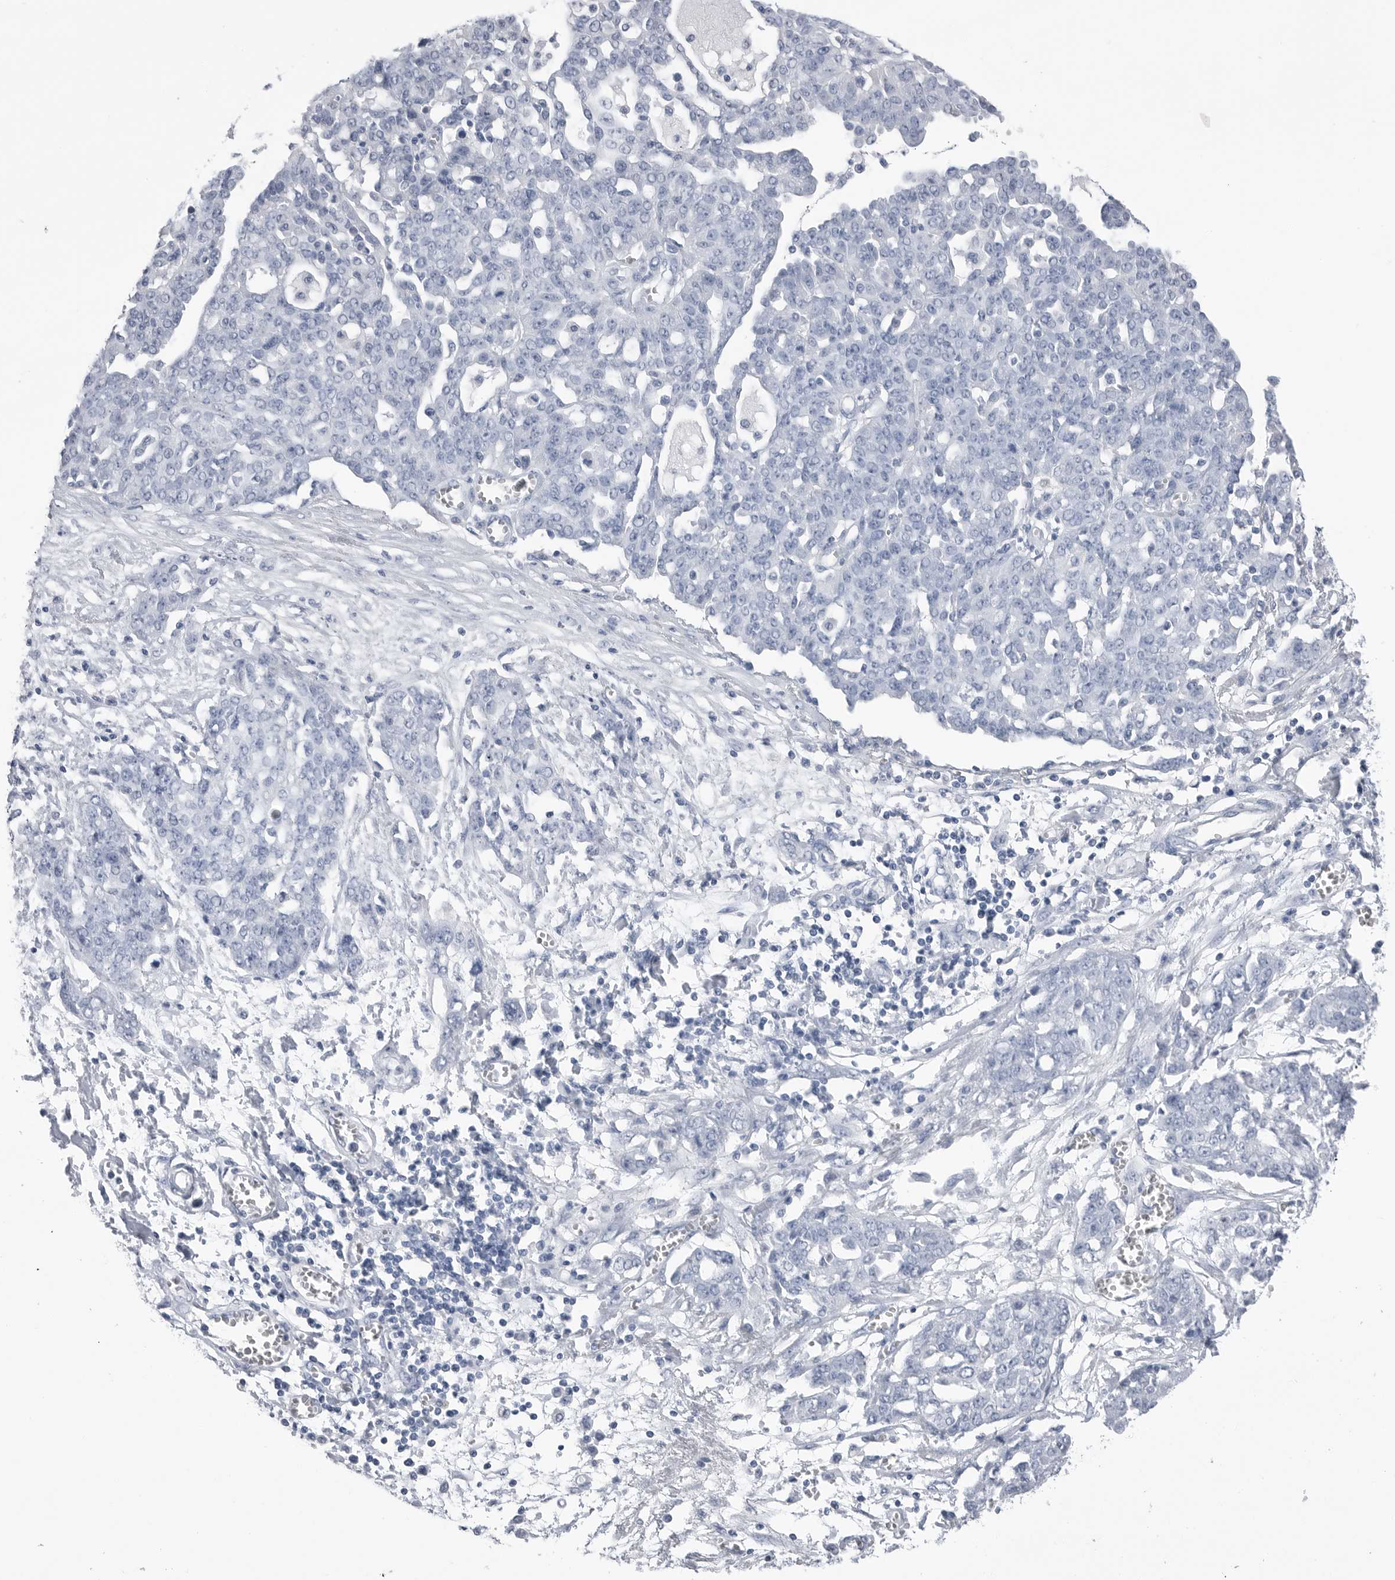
{"staining": {"intensity": "negative", "quantity": "none", "location": "none"}, "tissue": "ovarian cancer", "cell_type": "Tumor cells", "image_type": "cancer", "snomed": [{"axis": "morphology", "description": "Cystadenocarcinoma, serous, NOS"}, {"axis": "topography", "description": "Soft tissue"}, {"axis": "topography", "description": "Ovary"}], "caption": "Immunohistochemical staining of ovarian cancer (serous cystadenocarcinoma) shows no significant expression in tumor cells.", "gene": "ABHD12", "patient": {"sex": "female", "age": 57}}